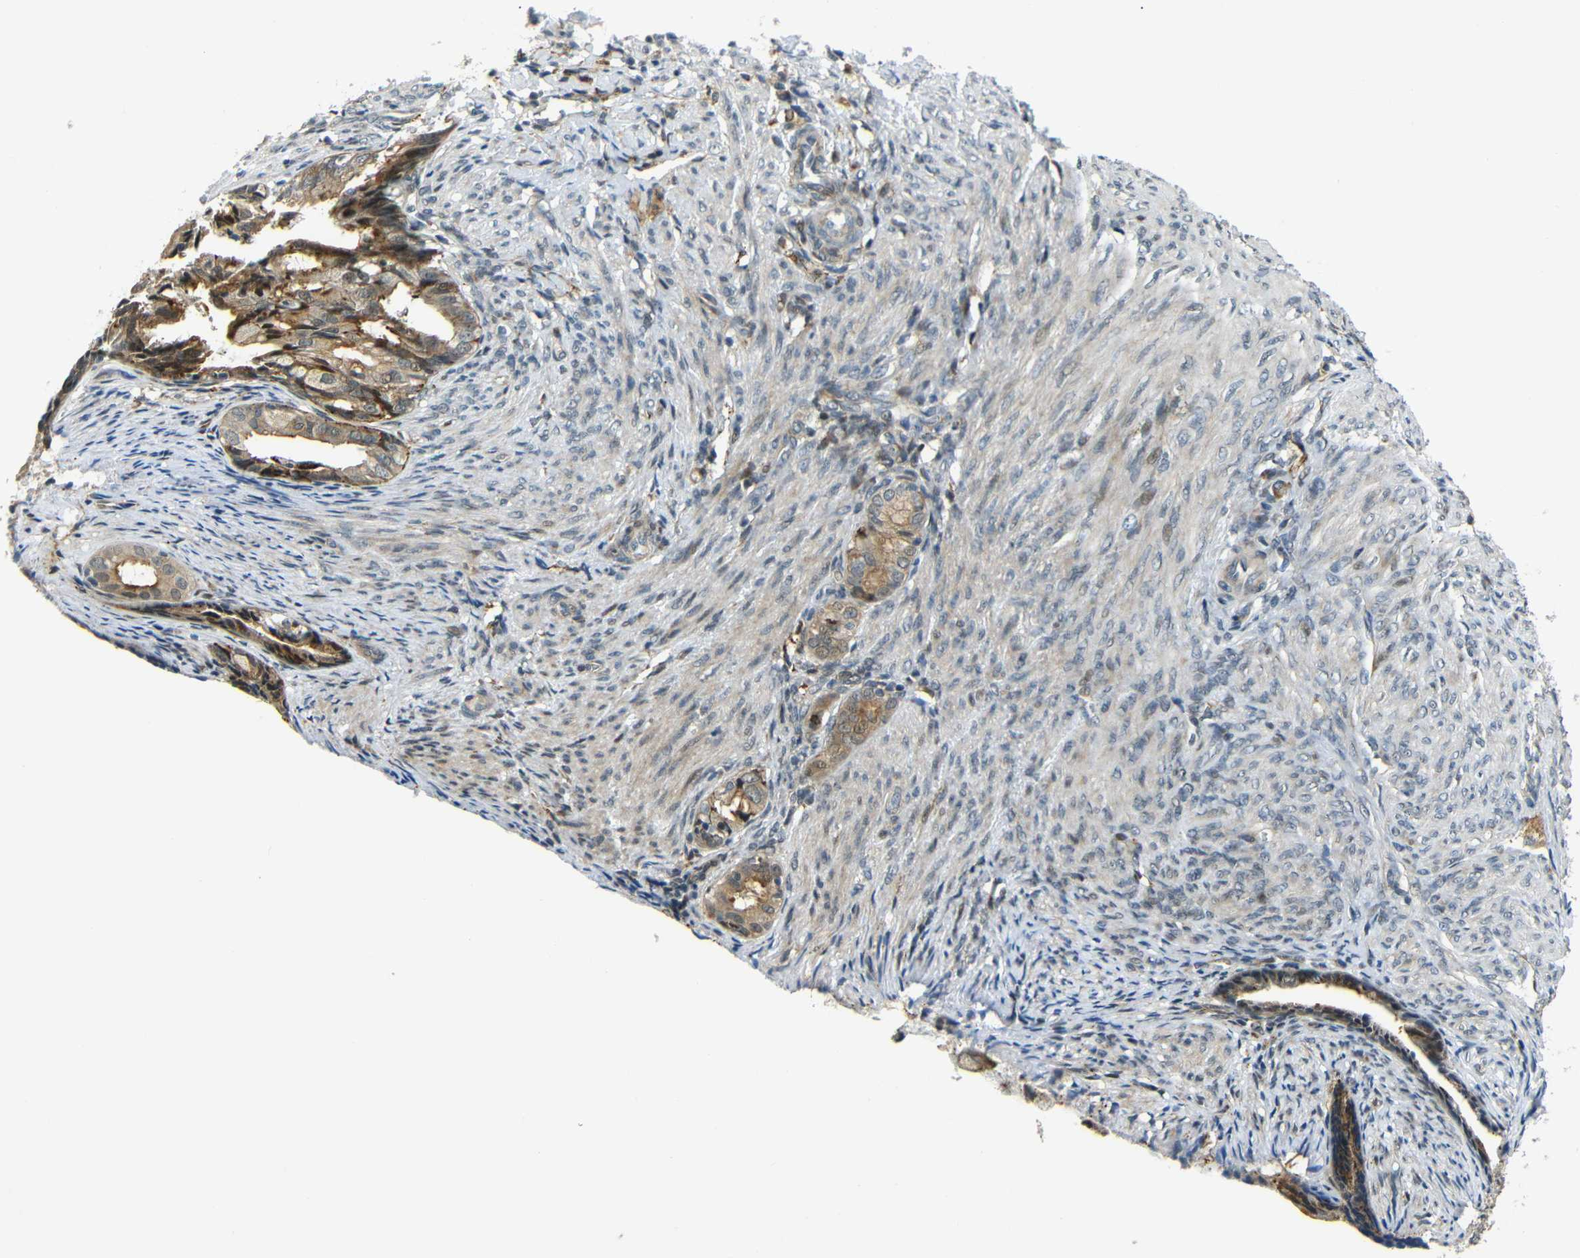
{"staining": {"intensity": "moderate", "quantity": ">75%", "location": "cytoplasmic/membranous"}, "tissue": "endometrial cancer", "cell_type": "Tumor cells", "image_type": "cancer", "snomed": [{"axis": "morphology", "description": "Adenocarcinoma, NOS"}, {"axis": "topography", "description": "Endometrium"}], "caption": "An image of endometrial cancer (adenocarcinoma) stained for a protein demonstrates moderate cytoplasmic/membranous brown staining in tumor cells.", "gene": "SYDE1", "patient": {"sex": "female", "age": 86}}